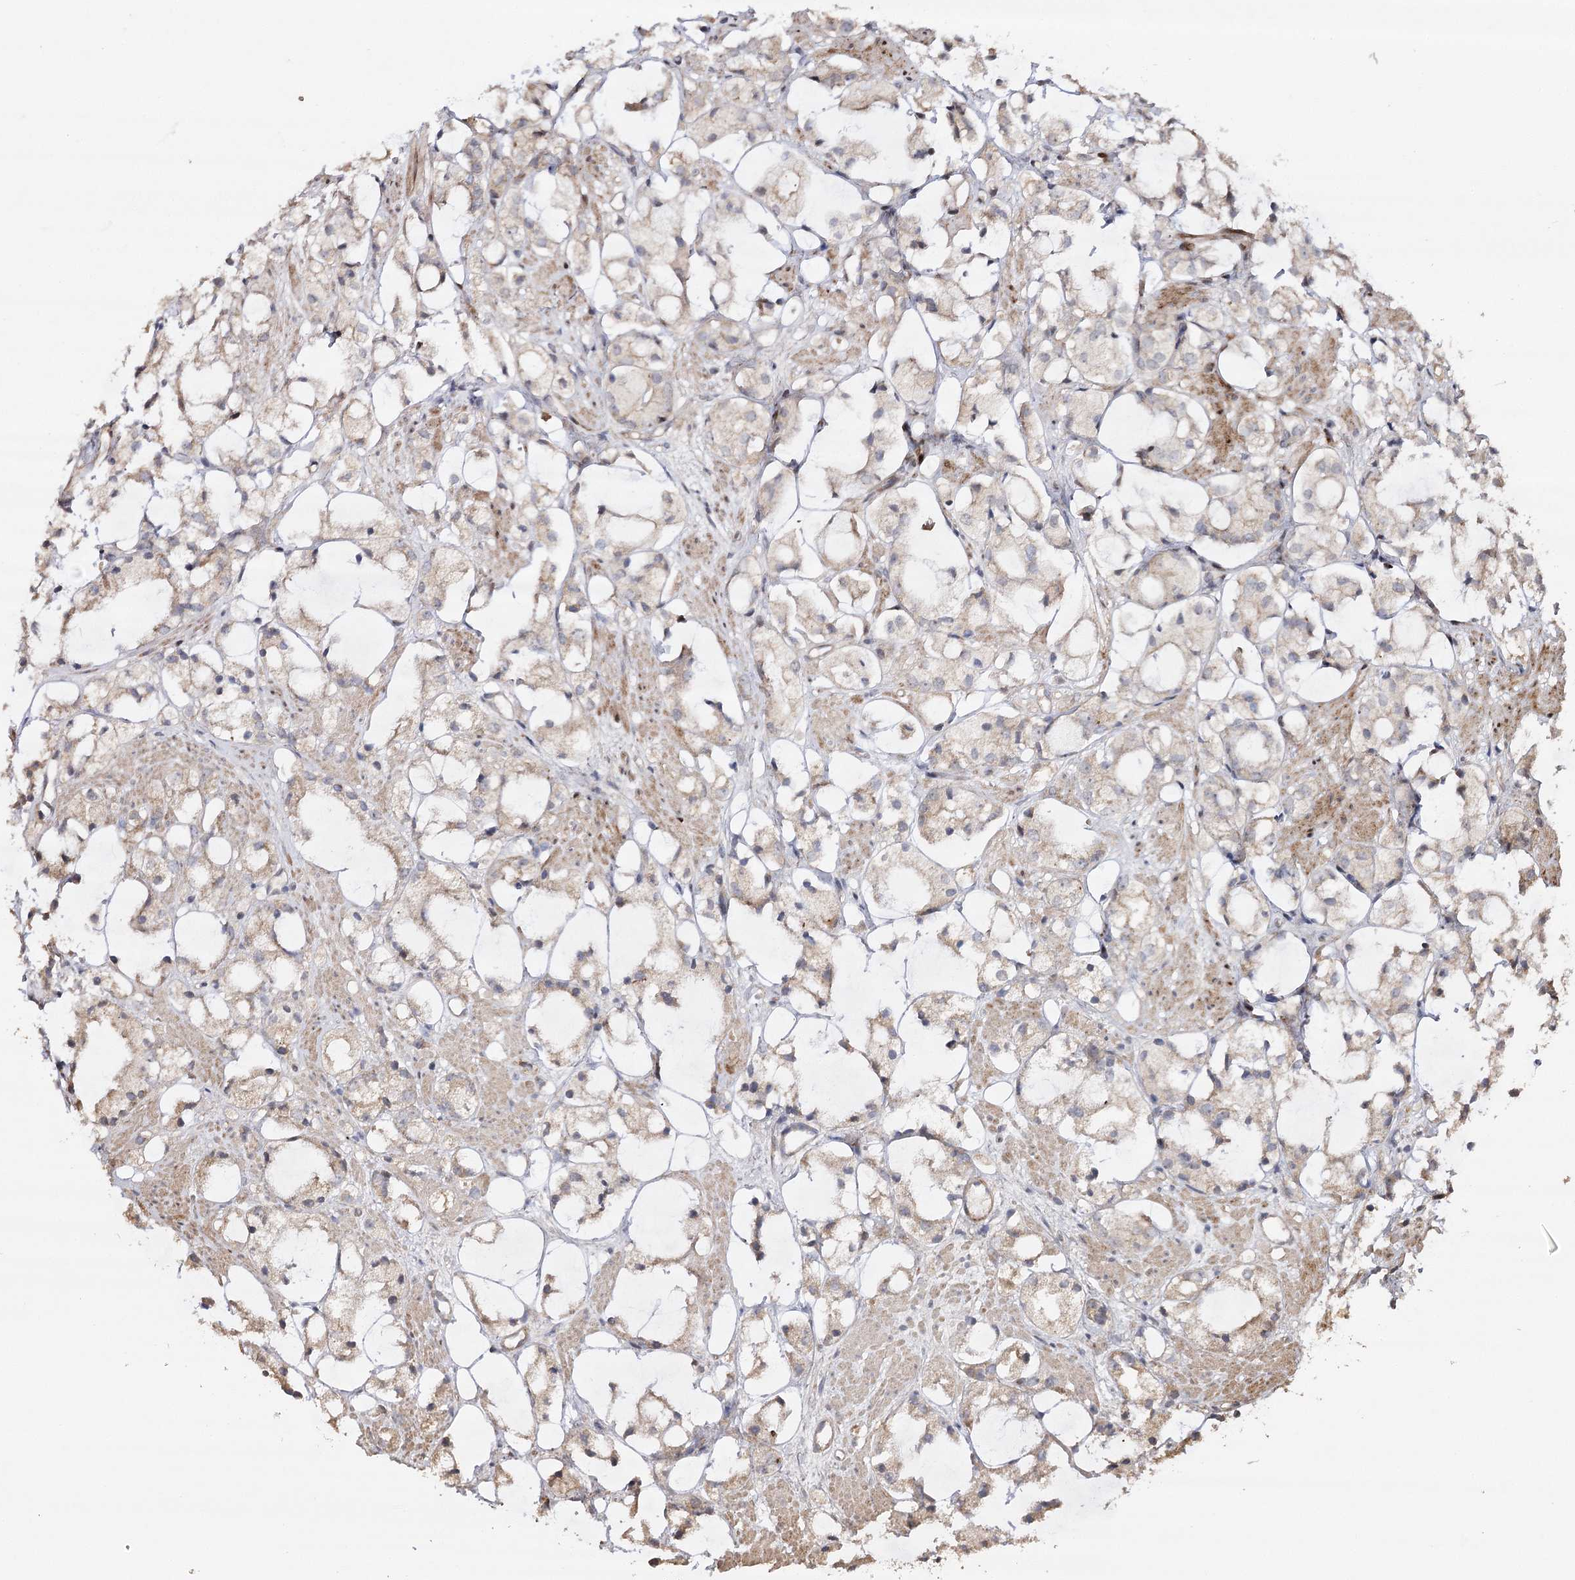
{"staining": {"intensity": "weak", "quantity": "25%-75%", "location": "cytoplasmic/membranous"}, "tissue": "prostate cancer", "cell_type": "Tumor cells", "image_type": "cancer", "snomed": [{"axis": "morphology", "description": "Adenocarcinoma, High grade"}, {"axis": "topography", "description": "Prostate"}], "caption": "DAB (3,3'-diaminobenzidine) immunohistochemical staining of human prostate cancer (adenocarcinoma (high-grade)) exhibits weak cytoplasmic/membranous protein expression in about 25%-75% of tumor cells.", "gene": "OBSL1", "patient": {"sex": "male", "age": 85}}